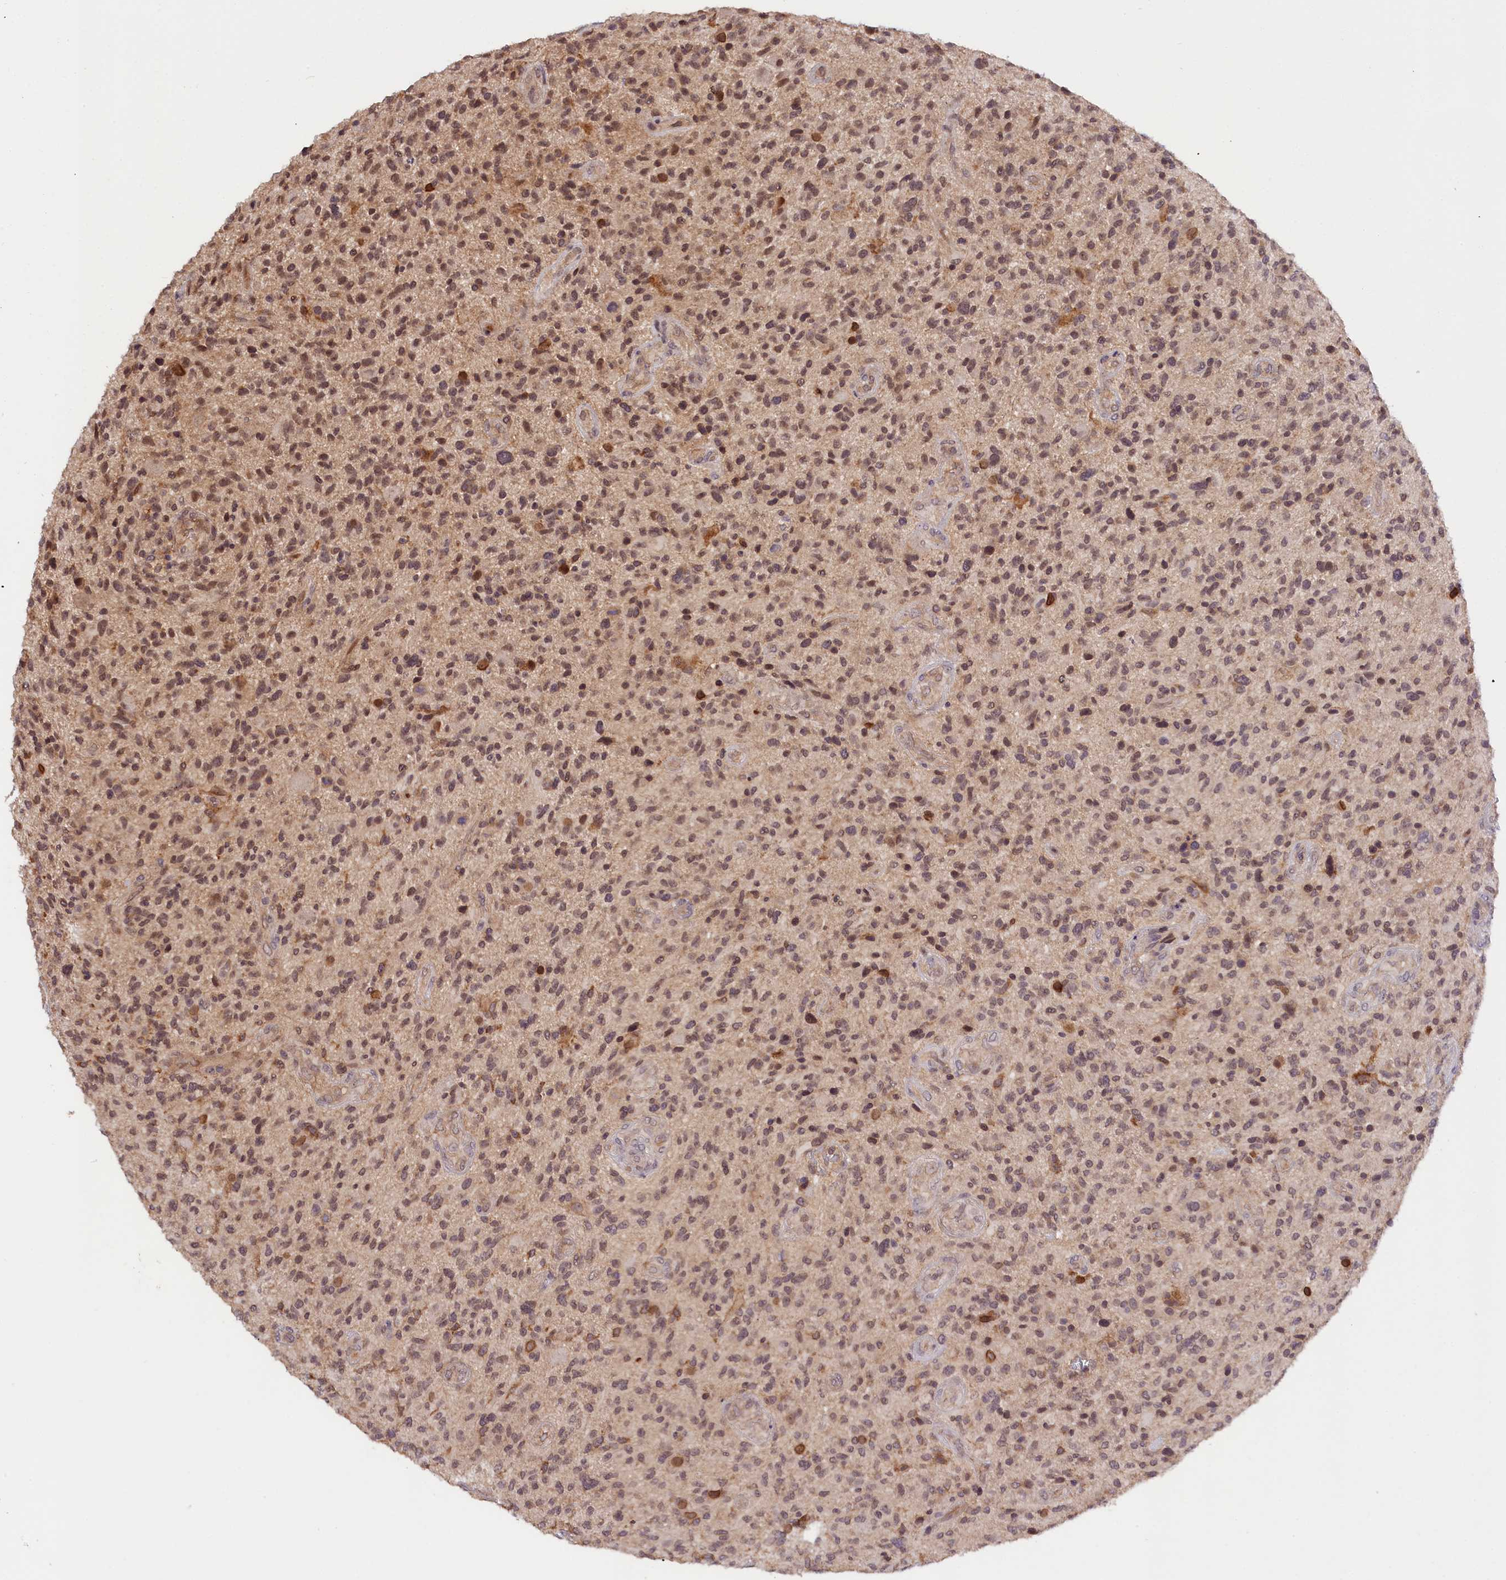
{"staining": {"intensity": "moderate", "quantity": "25%-75%", "location": "nuclear"}, "tissue": "glioma", "cell_type": "Tumor cells", "image_type": "cancer", "snomed": [{"axis": "morphology", "description": "Glioma, malignant, High grade"}, {"axis": "topography", "description": "Brain"}], "caption": "Approximately 25%-75% of tumor cells in malignant glioma (high-grade) show moderate nuclear protein staining as visualized by brown immunohistochemical staining.", "gene": "ZNF480", "patient": {"sex": "male", "age": 47}}